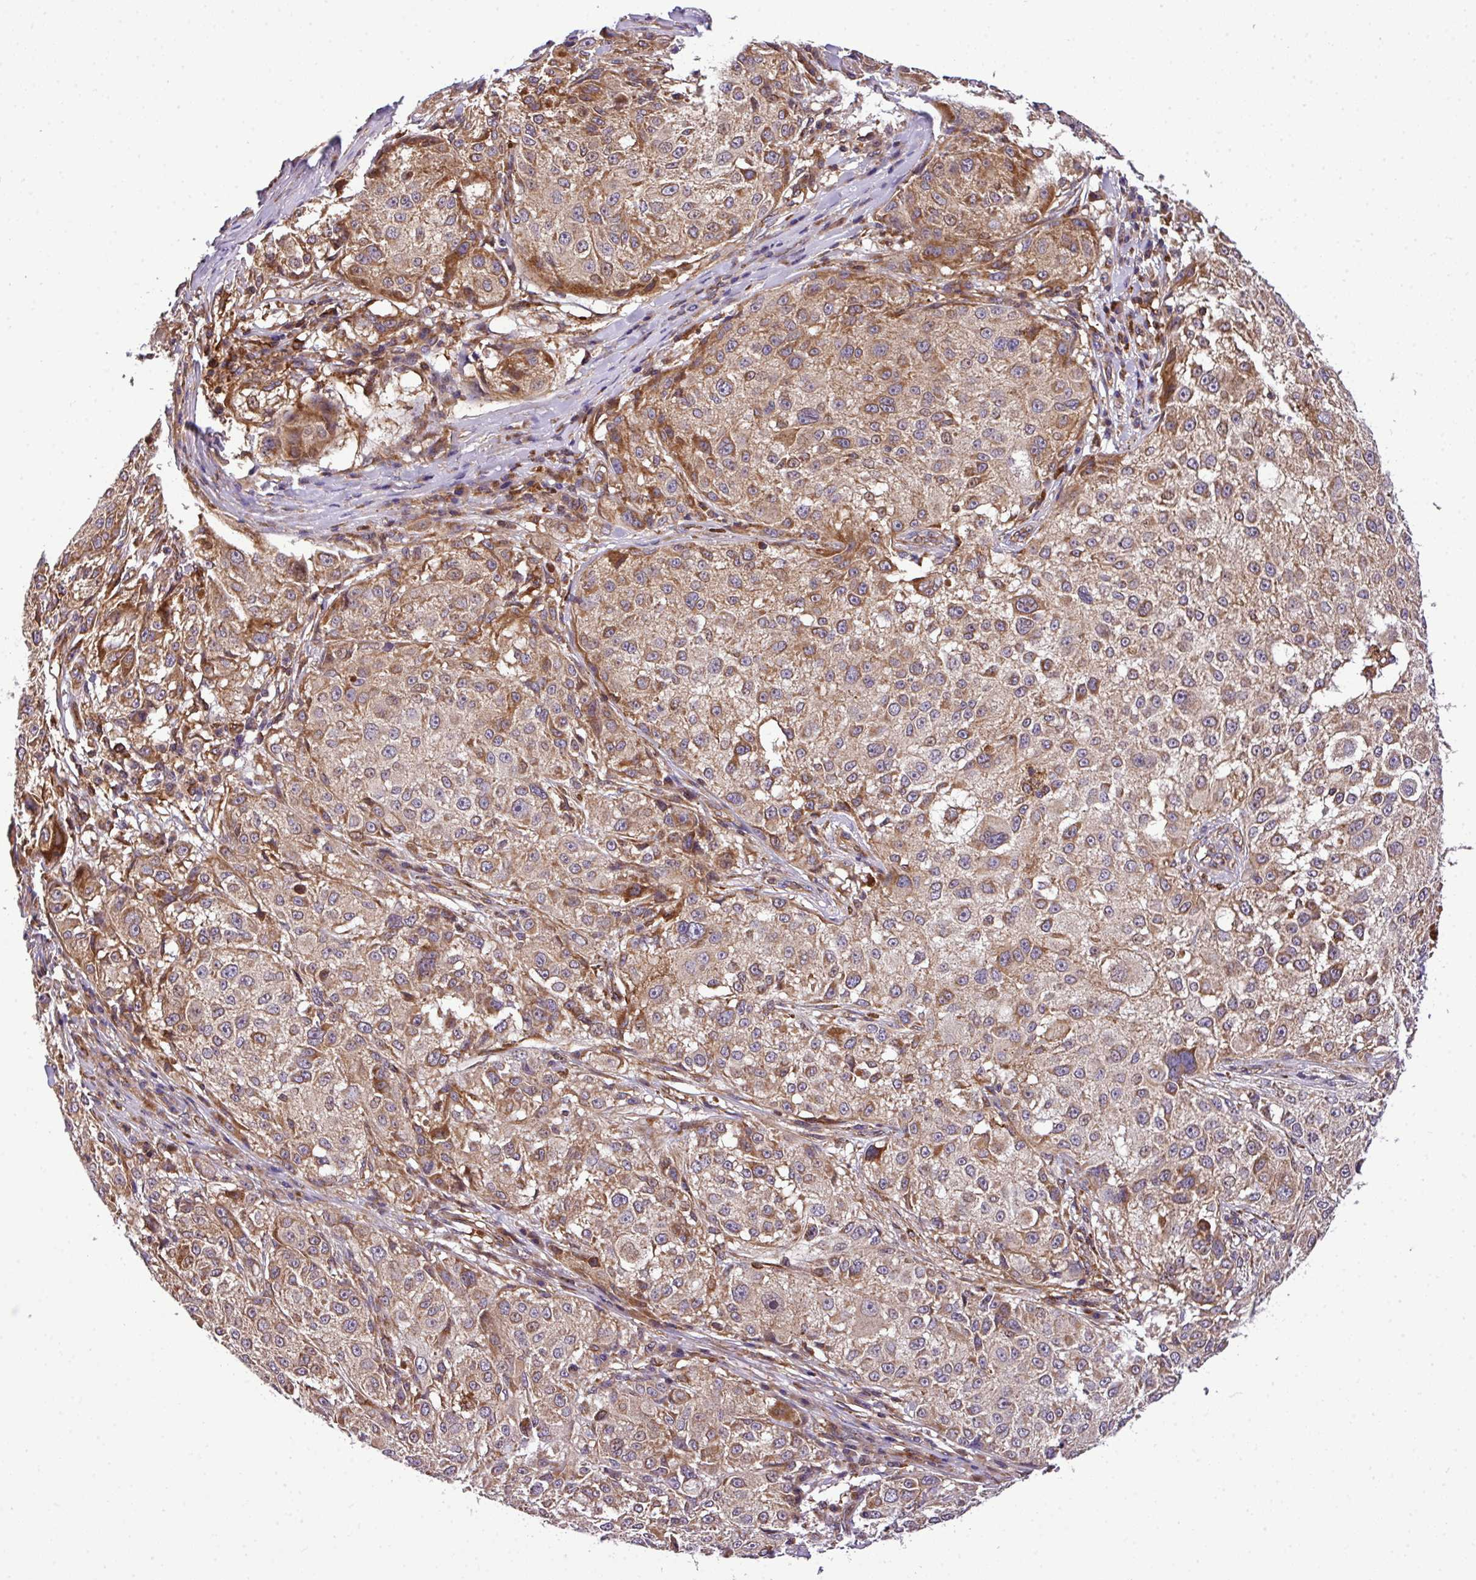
{"staining": {"intensity": "moderate", "quantity": ">75%", "location": "cytoplasmic/membranous"}, "tissue": "melanoma", "cell_type": "Tumor cells", "image_type": "cancer", "snomed": [{"axis": "morphology", "description": "Necrosis, NOS"}, {"axis": "morphology", "description": "Malignant melanoma, NOS"}, {"axis": "topography", "description": "Skin"}], "caption": "Immunohistochemistry (IHC) of human malignant melanoma shows medium levels of moderate cytoplasmic/membranous positivity in about >75% of tumor cells. (DAB IHC with brightfield microscopy, high magnification).", "gene": "CASS4", "patient": {"sex": "female", "age": 87}}